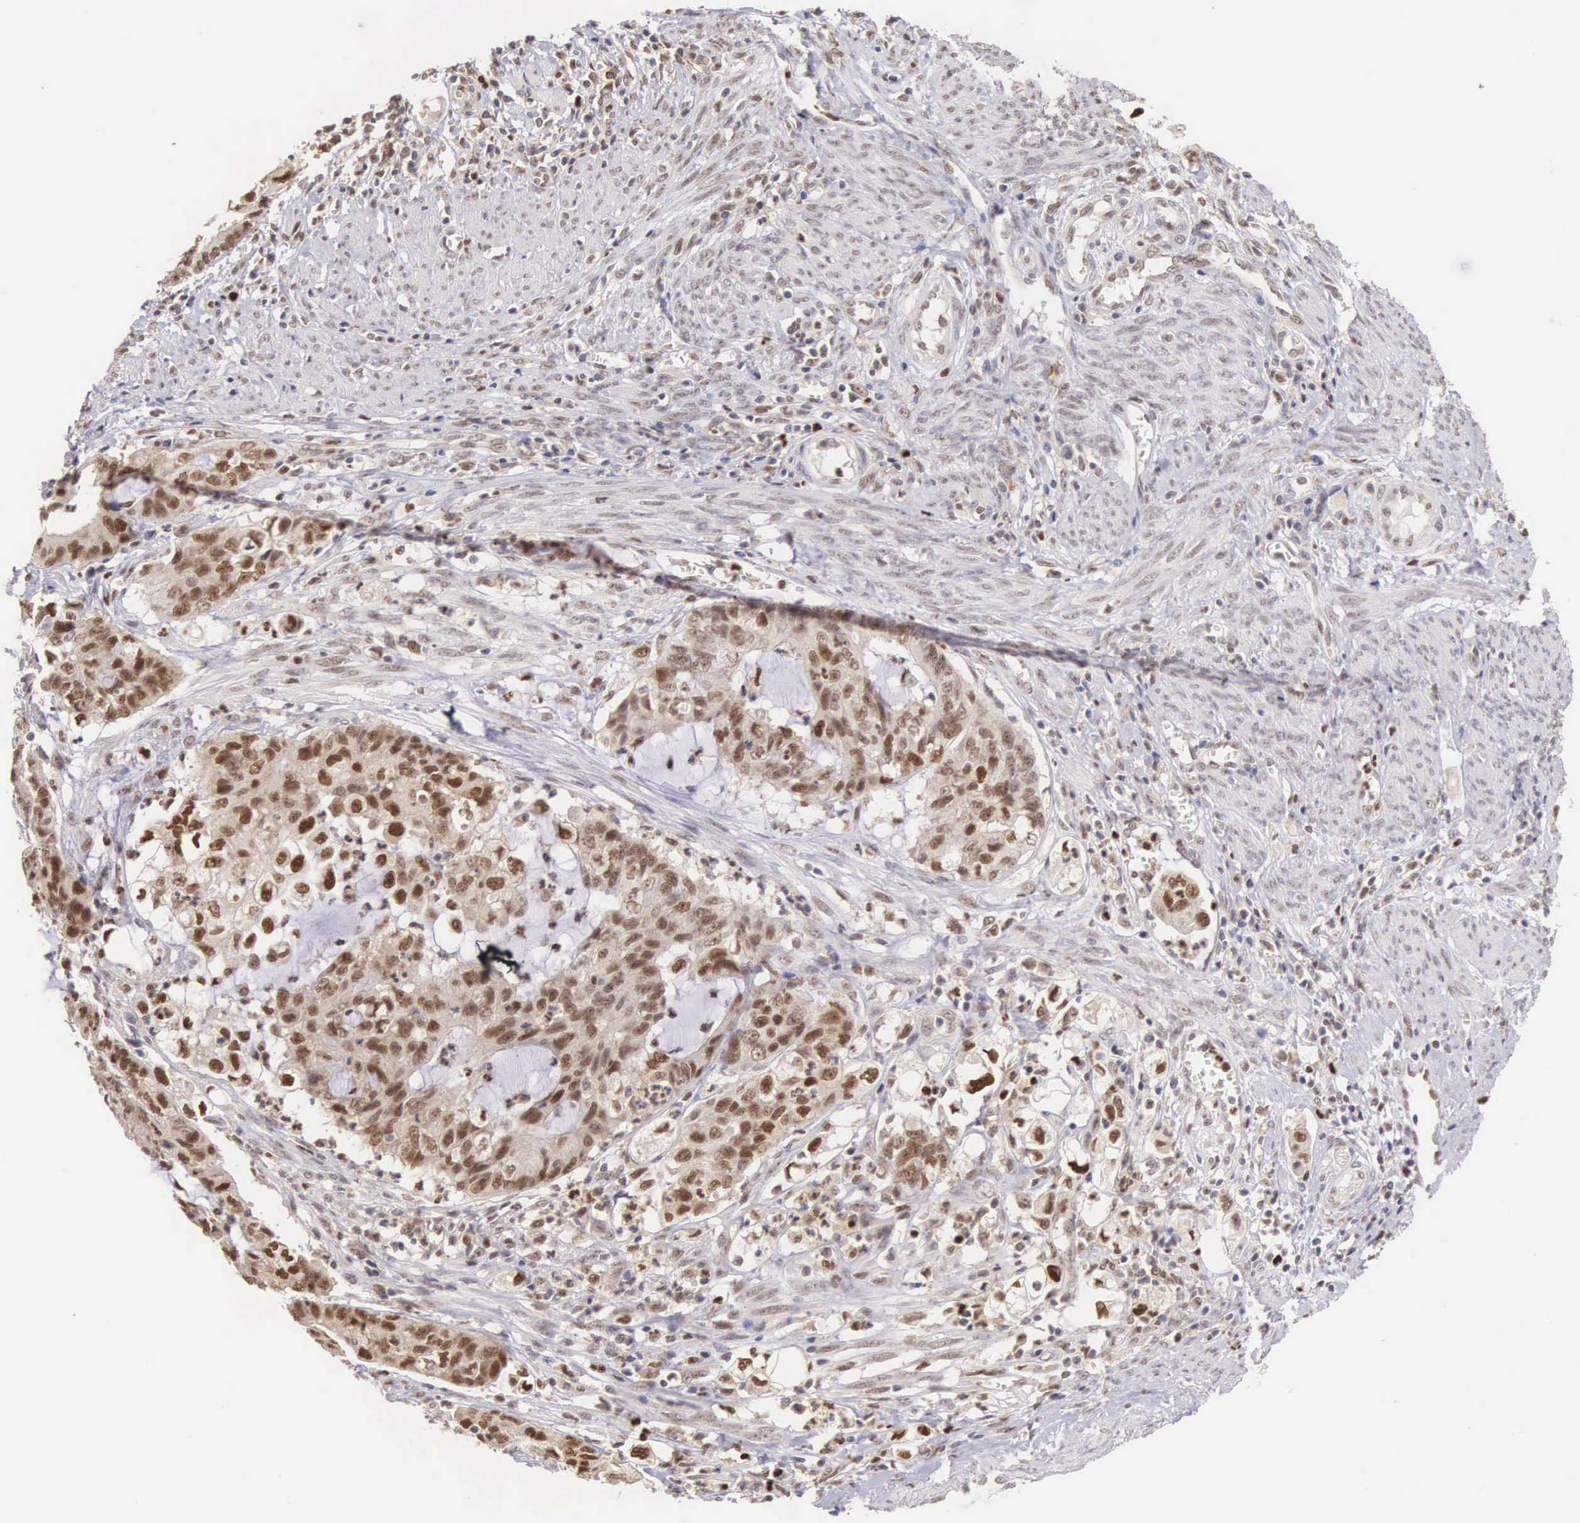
{"staining": {"intensity": "moderate", "quantity": "25%-75%", "location": "nuclear"}, "tissue": "endometrial cancer", "cell_type": "Tumor cells", "image_type": "cancer", "snomed": [{"axis": "morphology", "description": "Adenocarcinoma, NOS"}, {"axis": "topography", "description": "Endometrium"}], "caption": "Protein expression analysis of human endometrial cancer (adenocarcinoma) reveals moderate nuclear expression in approximately 25%-75% of tumor cells. Nuclei are stained in blue.", "gene": "GRK3", "patient": {"sex": "female", "age": 75}}